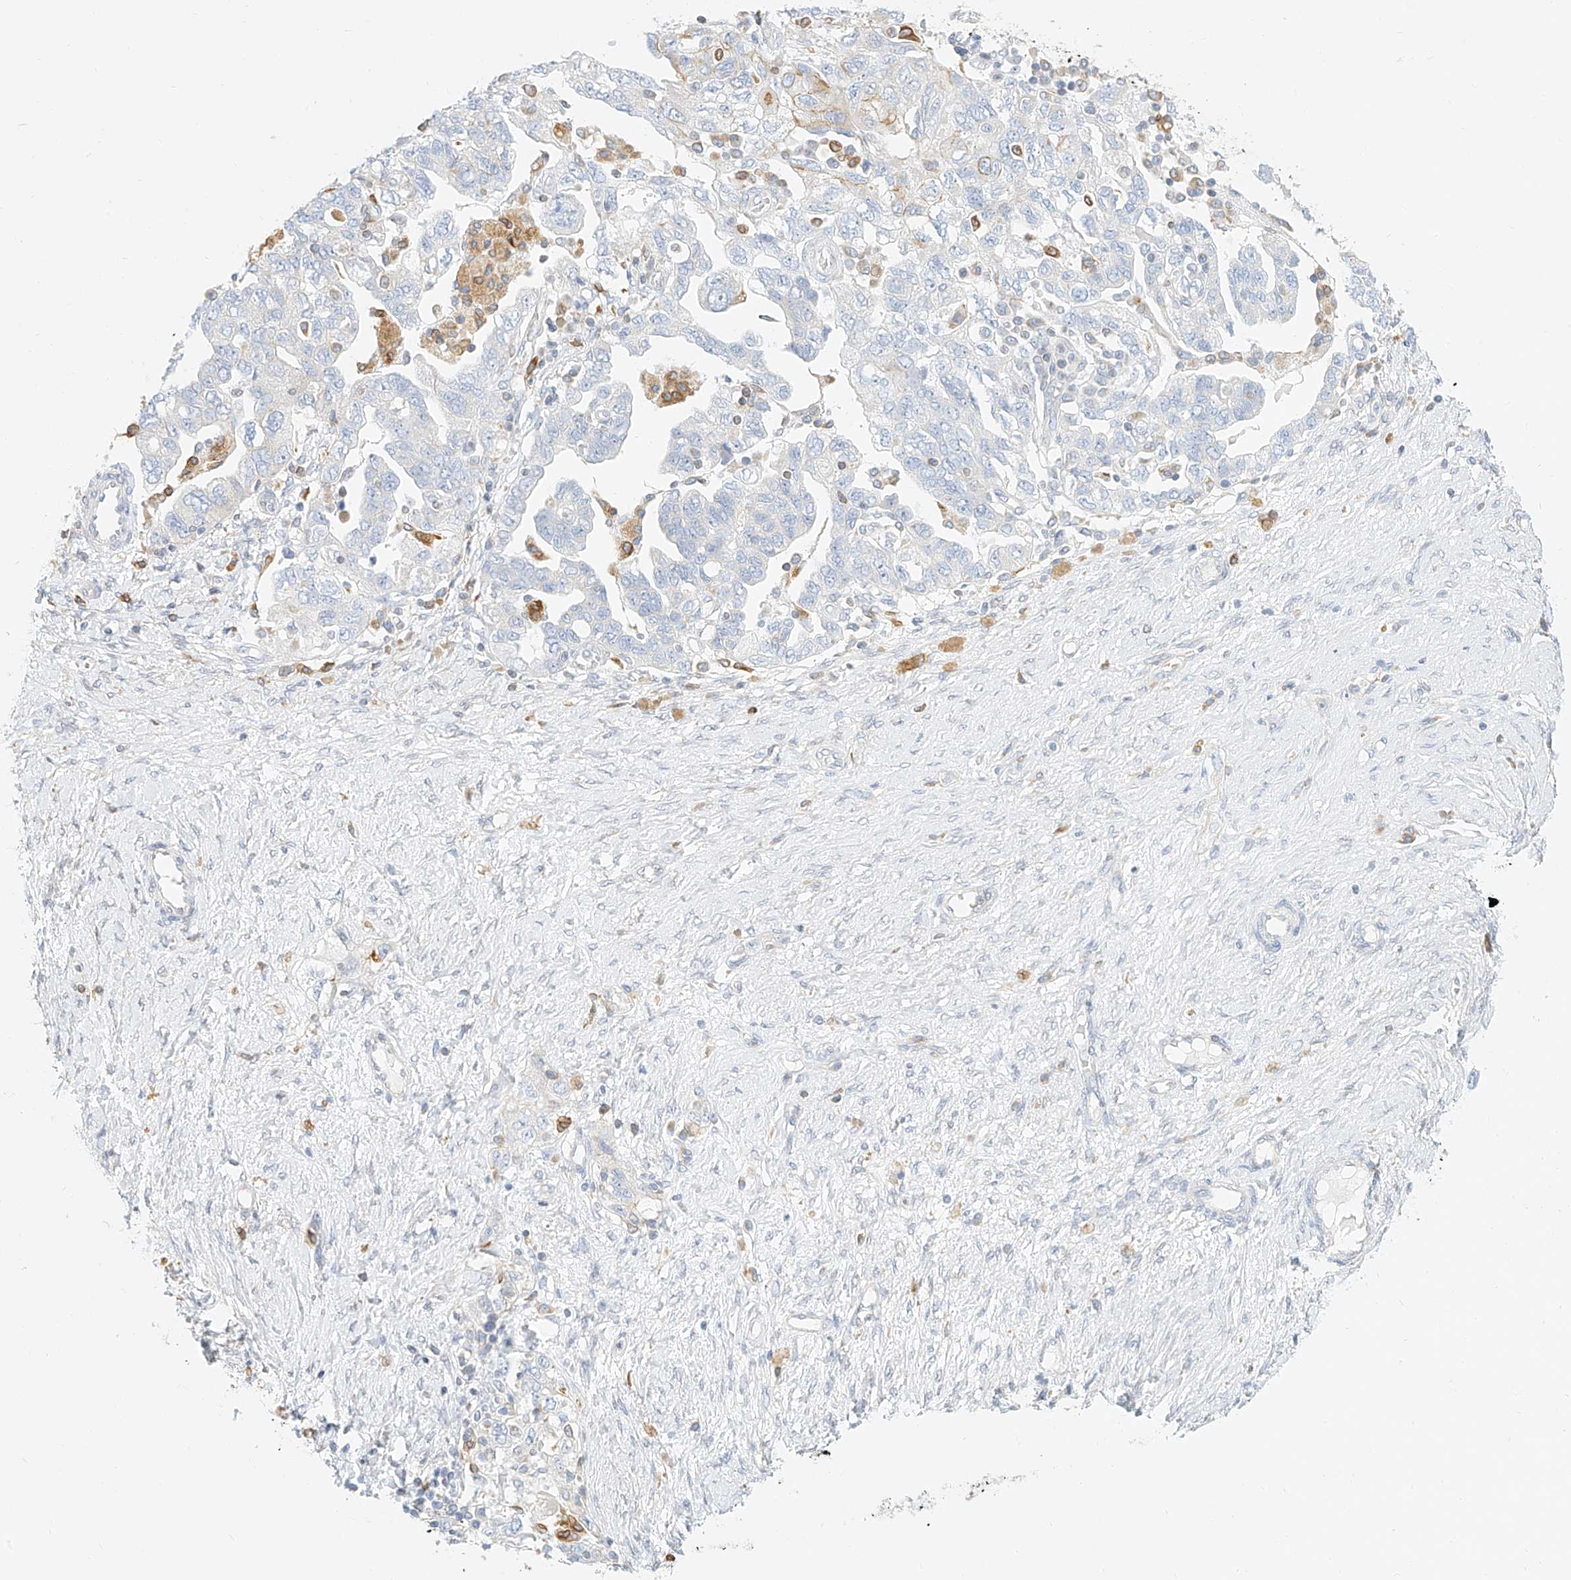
{"staining": {"intensity": "negative", "quantity": "none", "location": "none"}, "tissue": "ovarian cancer", "cell_type": "Tumor cells", "image_type": "cancer", "snomed": [{"axis": "morphology", "description": "Carcinoma, NOS"}, {"axis": "morphology", "description": "Cystadenocarcinoma, serous, NOS"}, {"axis": "topography", "description": "Ovary"}], "caption": "Tumor cells are negative for brown protein staining in ovarian cancer (carcinoma). (Brightfield microscopy of DAB (3,3'-diaminobenzidine) immunohistochemistry at high magnification).", "gene": "DHRS7", "patient": {"sex": "female", "age": 69}}